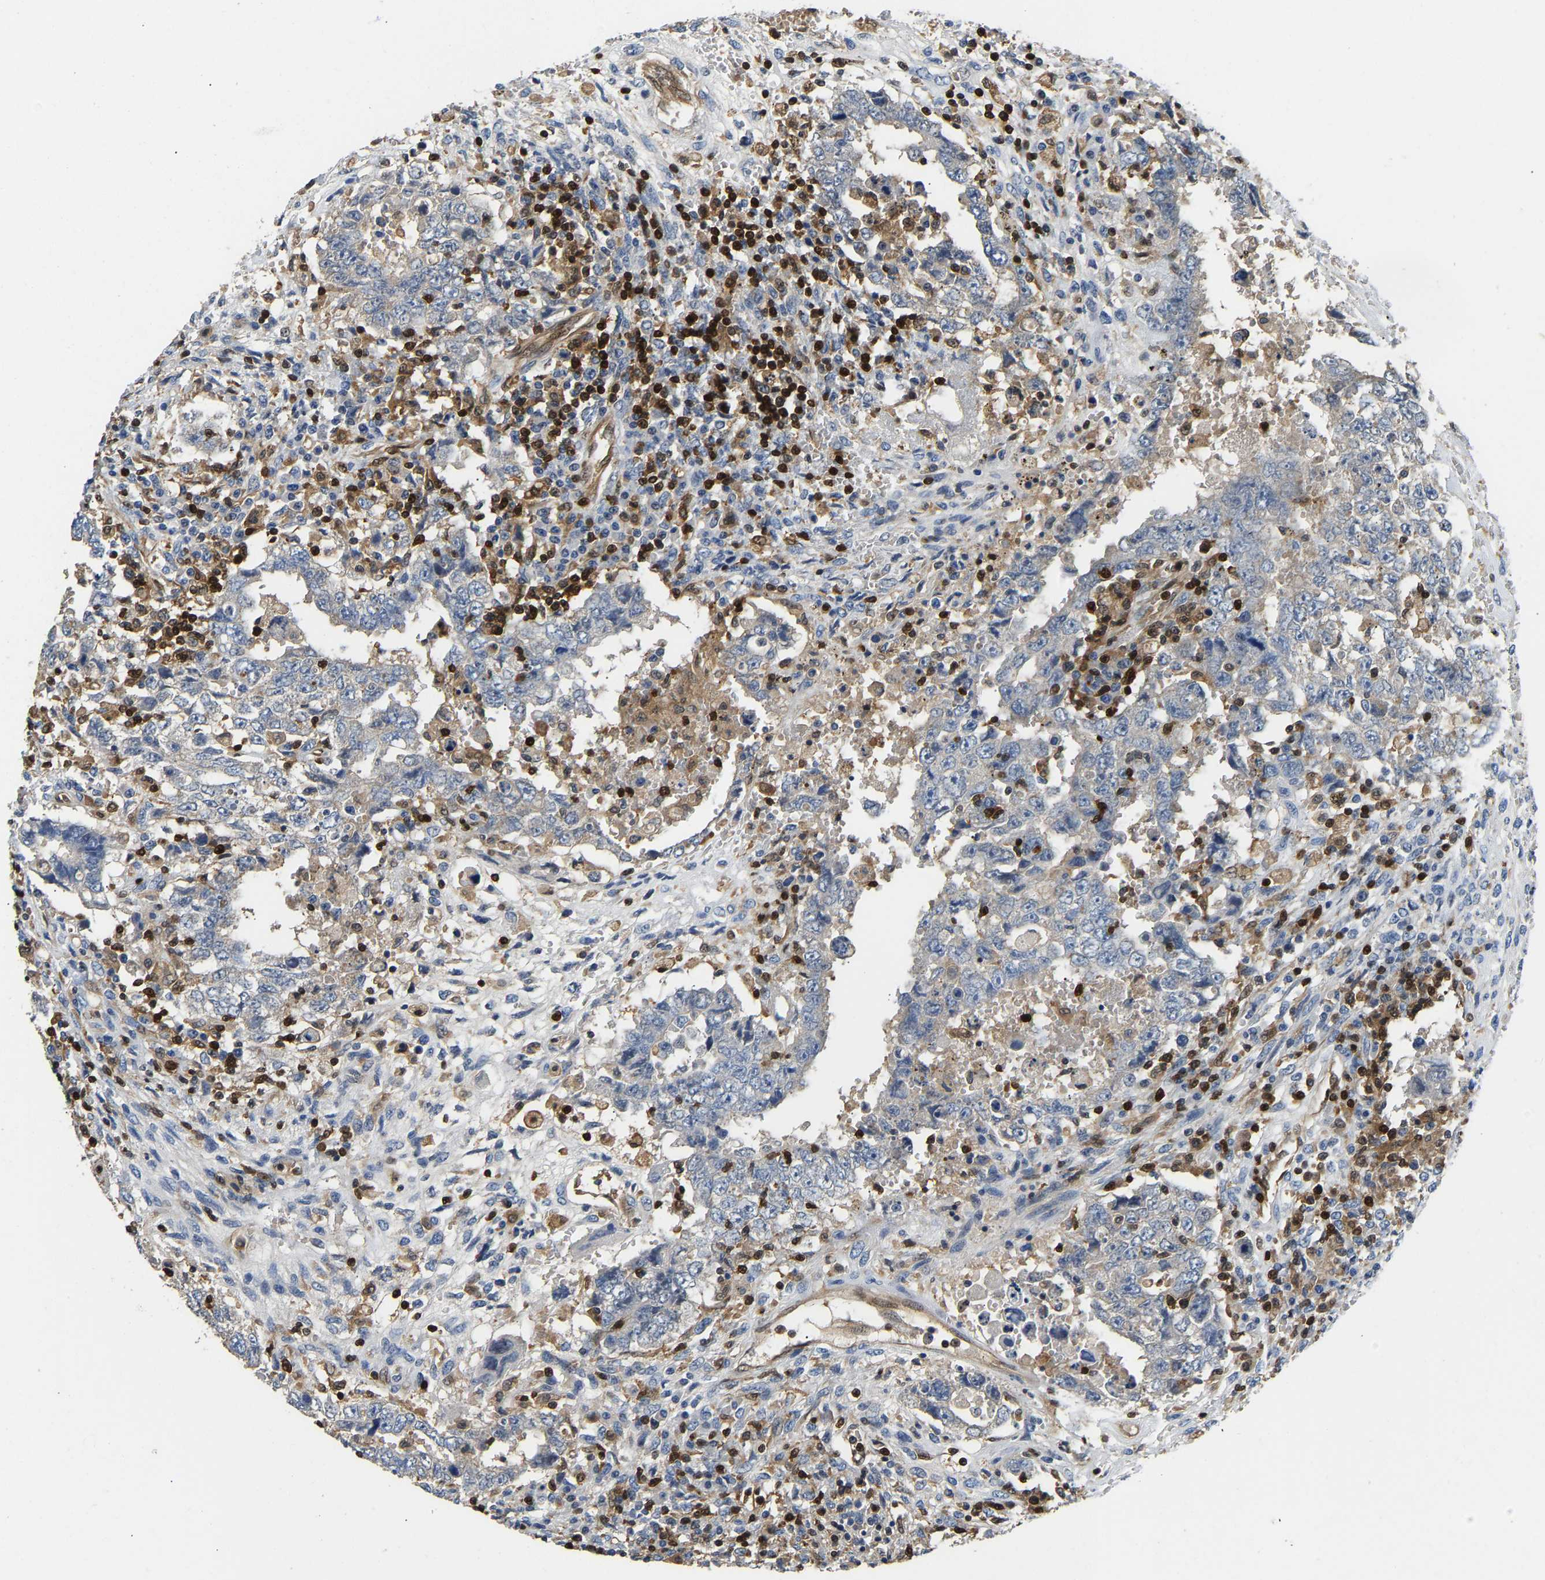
{"staining": {"intensity": "negative", "quantity": "none", "location": "none"}, "tissue": "testis cancer", "cell_type": "Tumor cells", "image_type": "cancer", "snomed": [{"axis": "morphology", "description": "Carcinoma, Embryonal, NOS"}, {"axis": "topography", "description": "Testis"}], "caption": "This is a photomicrograph of immunohistochemistry staining of embryonal carcinoma (testis), which shows no positivity in tumor cells.", "gene": "GIMAP7", "patient": {"sex": "male", "age": 26}}